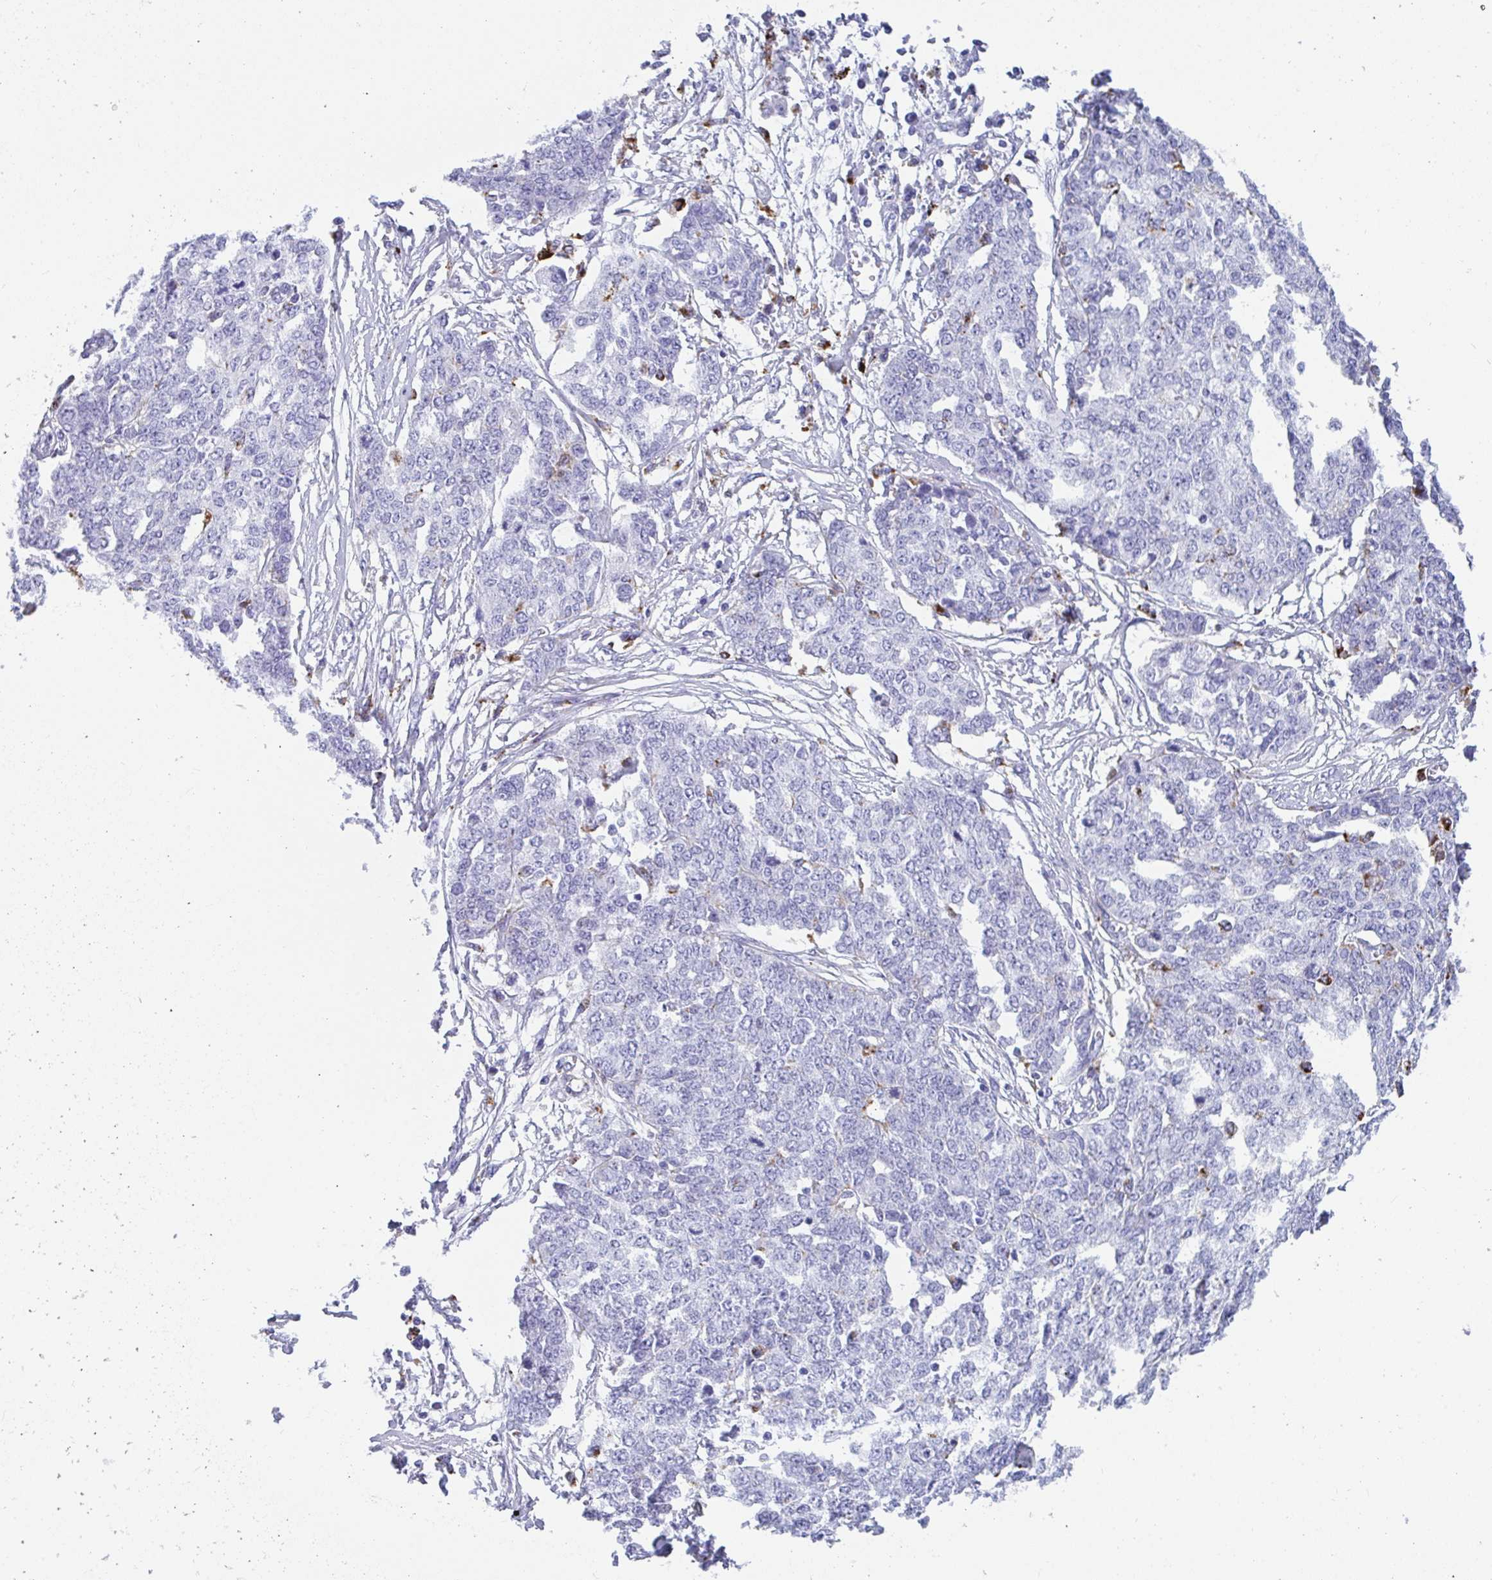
{"staining": {"intensity": "negative", "quantity": "none", "location": "none"}, "tissue": "ovarian cancer", "cell_type": "Tumor cells", "image_type": "cancer", "snomed": [{"axis": "morphology", "description": "Cystadenocarcinoma, serous, NOS"}, {"axis": "topography", "description": "Soft tissue"}, {"axis": "topography", "description": "Ovary"}], "caption": "Human ovarian cancer stained for a protein using immunohistochemistry (IHC) displays no staining in tumor cells.", "gene": "CPVL", "patient": {"sex": "female", "age": 57}}